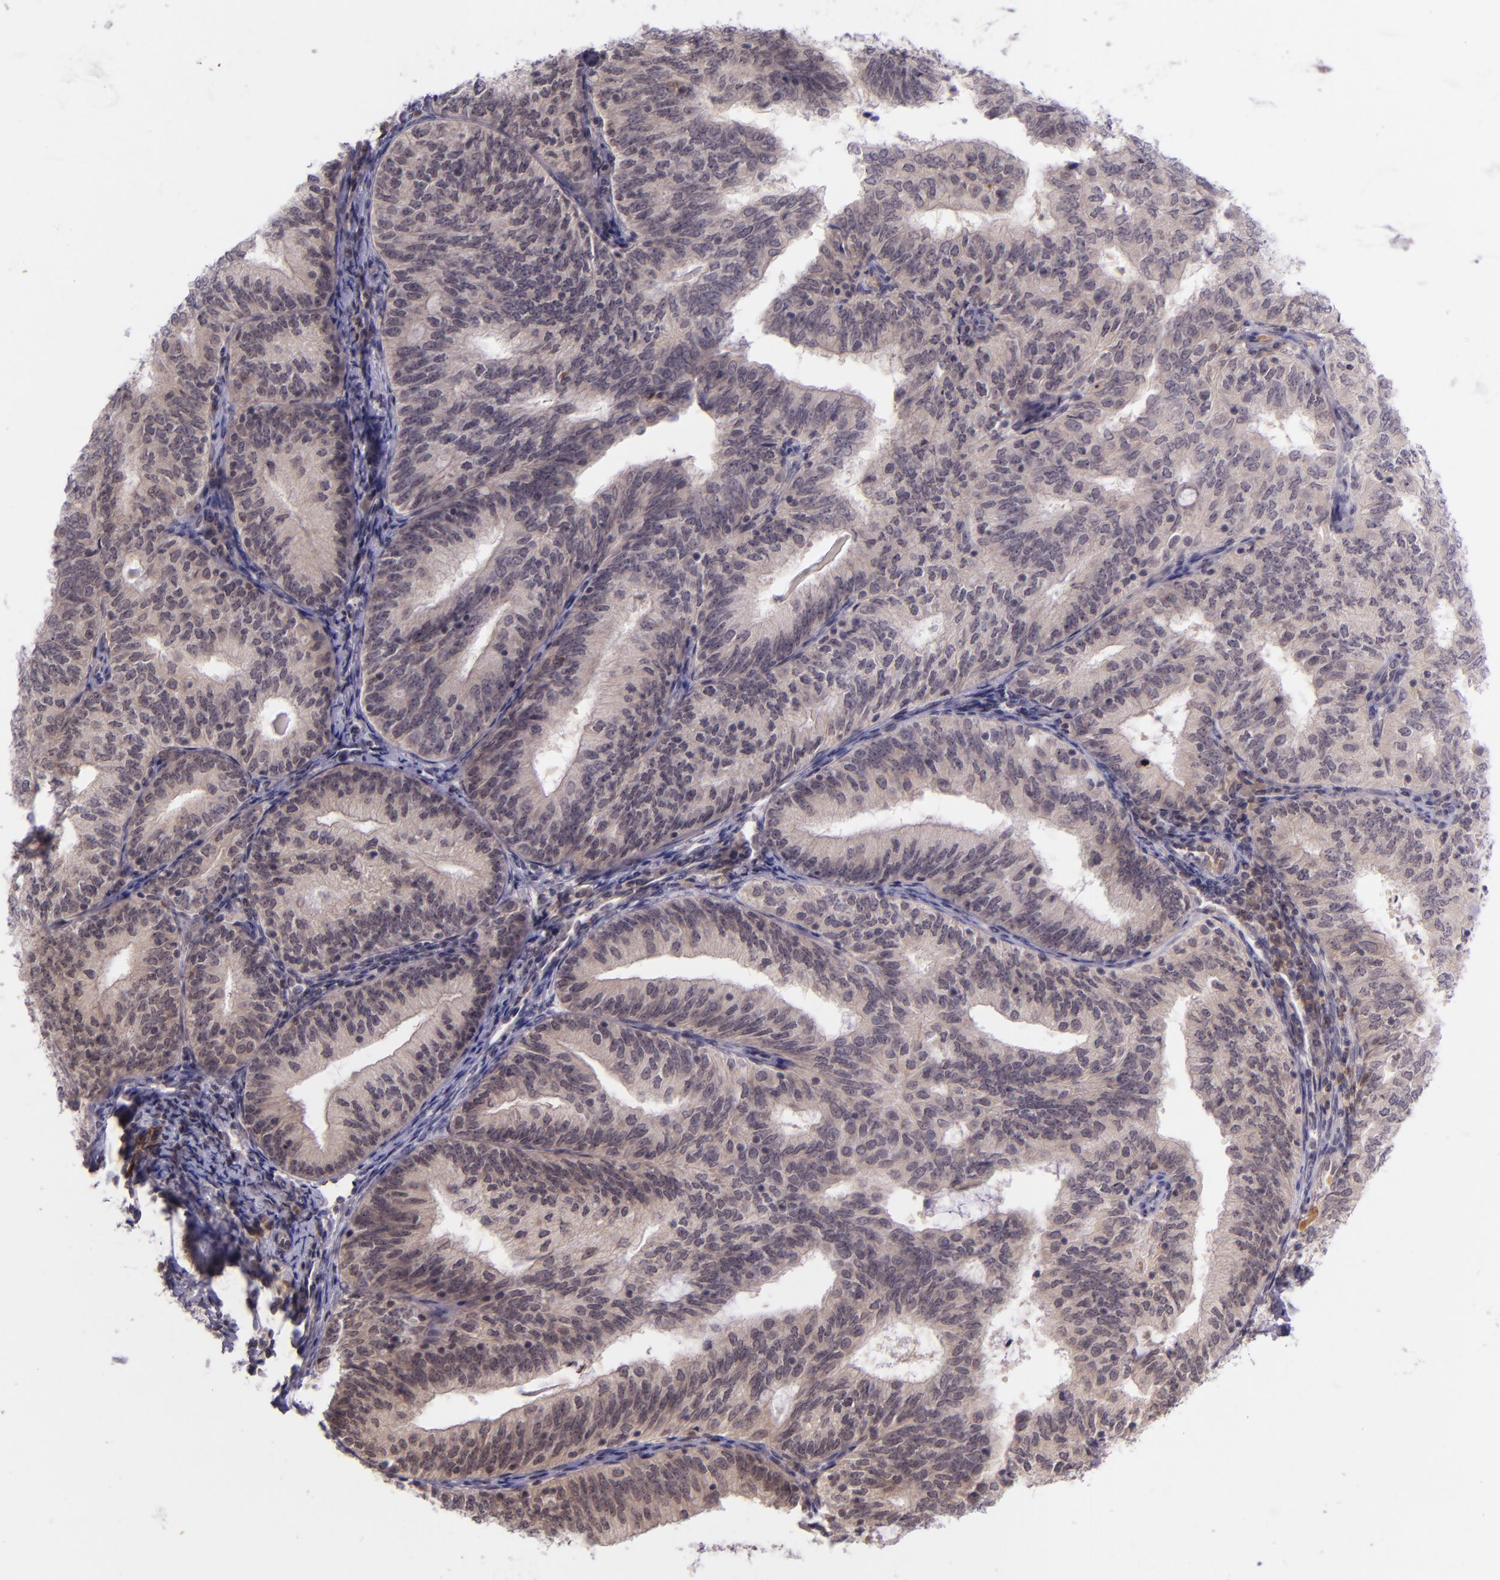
{"staining": {"intensity": "weak", "quantity": ">75%", "location": "cytoplasmic/membranous"}, "tissue": "endometrial cancer", "cell_type": "Tumor cells", "image_type": "cancer", "snomed": [{"axis": "morphology", "description": "Adenocarcinoma, NOS"}, {"axis": "topography", "description": "Endometrium"}], "caption": "Endometrial adenocarcinoma tissue demonstrates weak cytoplasmic/membranous expression in about >75% of tumor cells, visualized by immunohistochemistry.", "gene": "SELL", "patient": {"sex": "female", "age": 69}}